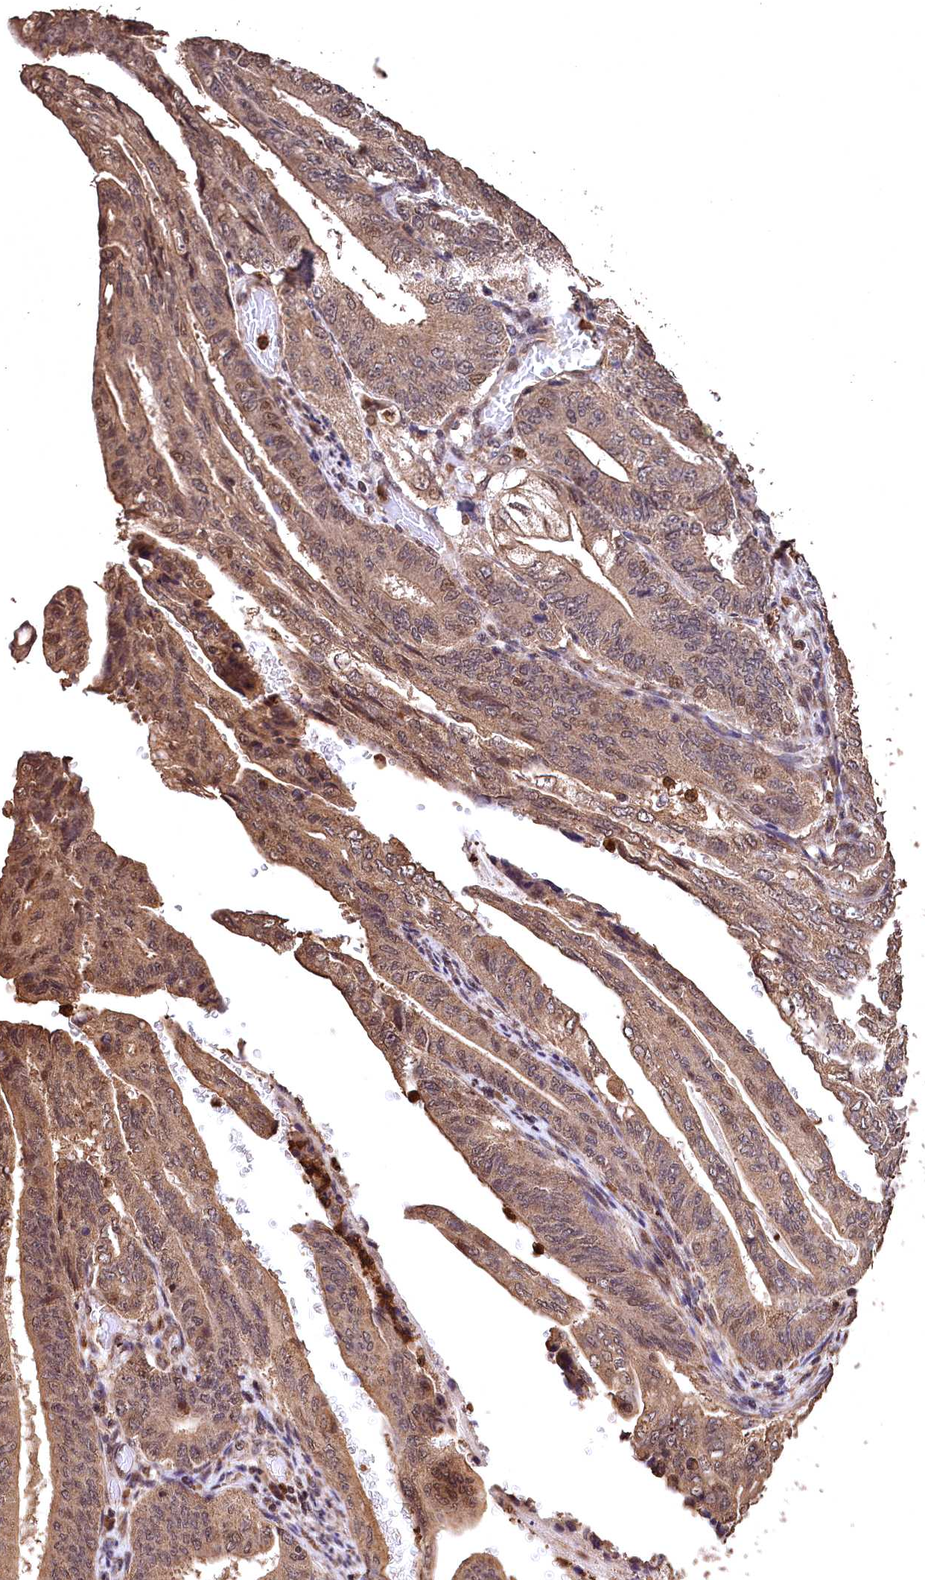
{"staining": {"intensity": "moderate", "quantity": ">75%", "location": "cytoplasmic/membranous,nuclear"}, "tissue": "stomach cancer", "cell_type": "Tumor cells", "image_type": "cancer", "snomed": [{"axis": "morphology", "description": "Adenocarcinoma, NOS"}, {"axis": "topography", "description": "Stomach"}], "caption": "Tumor cells exhibit moderate cytoplasmic/membranous and nuclear expression in approximately >75% of cells in stomach cancer.", "gene": "CEP57L1", "patient": {"sex": "female", "age": 73}}